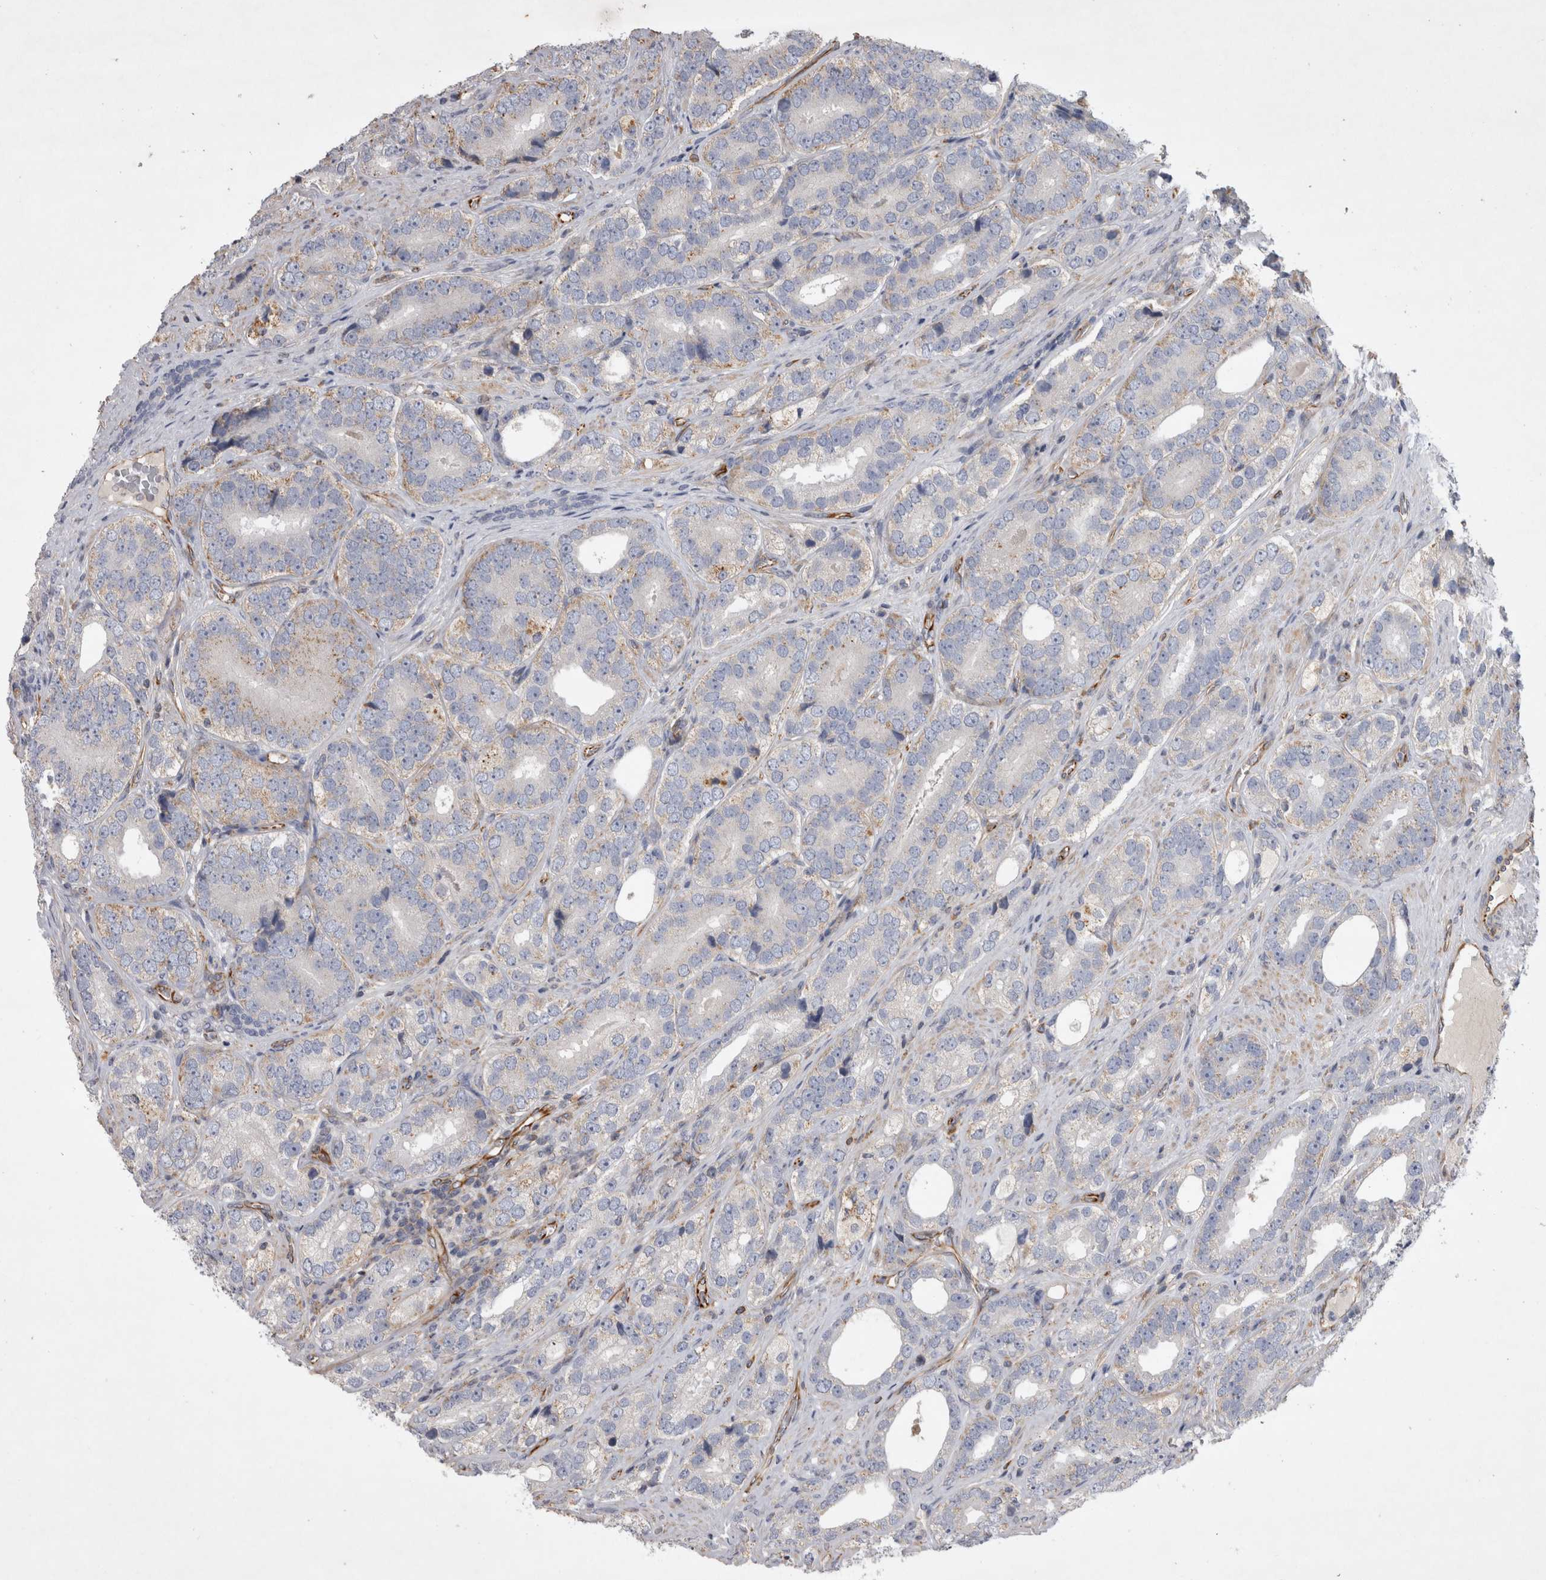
{"staining": {"intensity": "weak", "quantity": "<25%", "location": "cytoplasmic/membranous"}, "tissue": "prostate cancer", "cell_type": "Tumor cells", "image_type": "cancer", "snomed": [{"axis": "morphology", "description": "Adenocarcinoma, High grade"}, {"axis": "topography", "description": "Prostate"}], "caption": "Tumor cells show no significant staining in prostate cancer (adenocarcinoma (high-grade)).", "gene": "STRADB", "patient": {"sex": "male", "age": 56}}